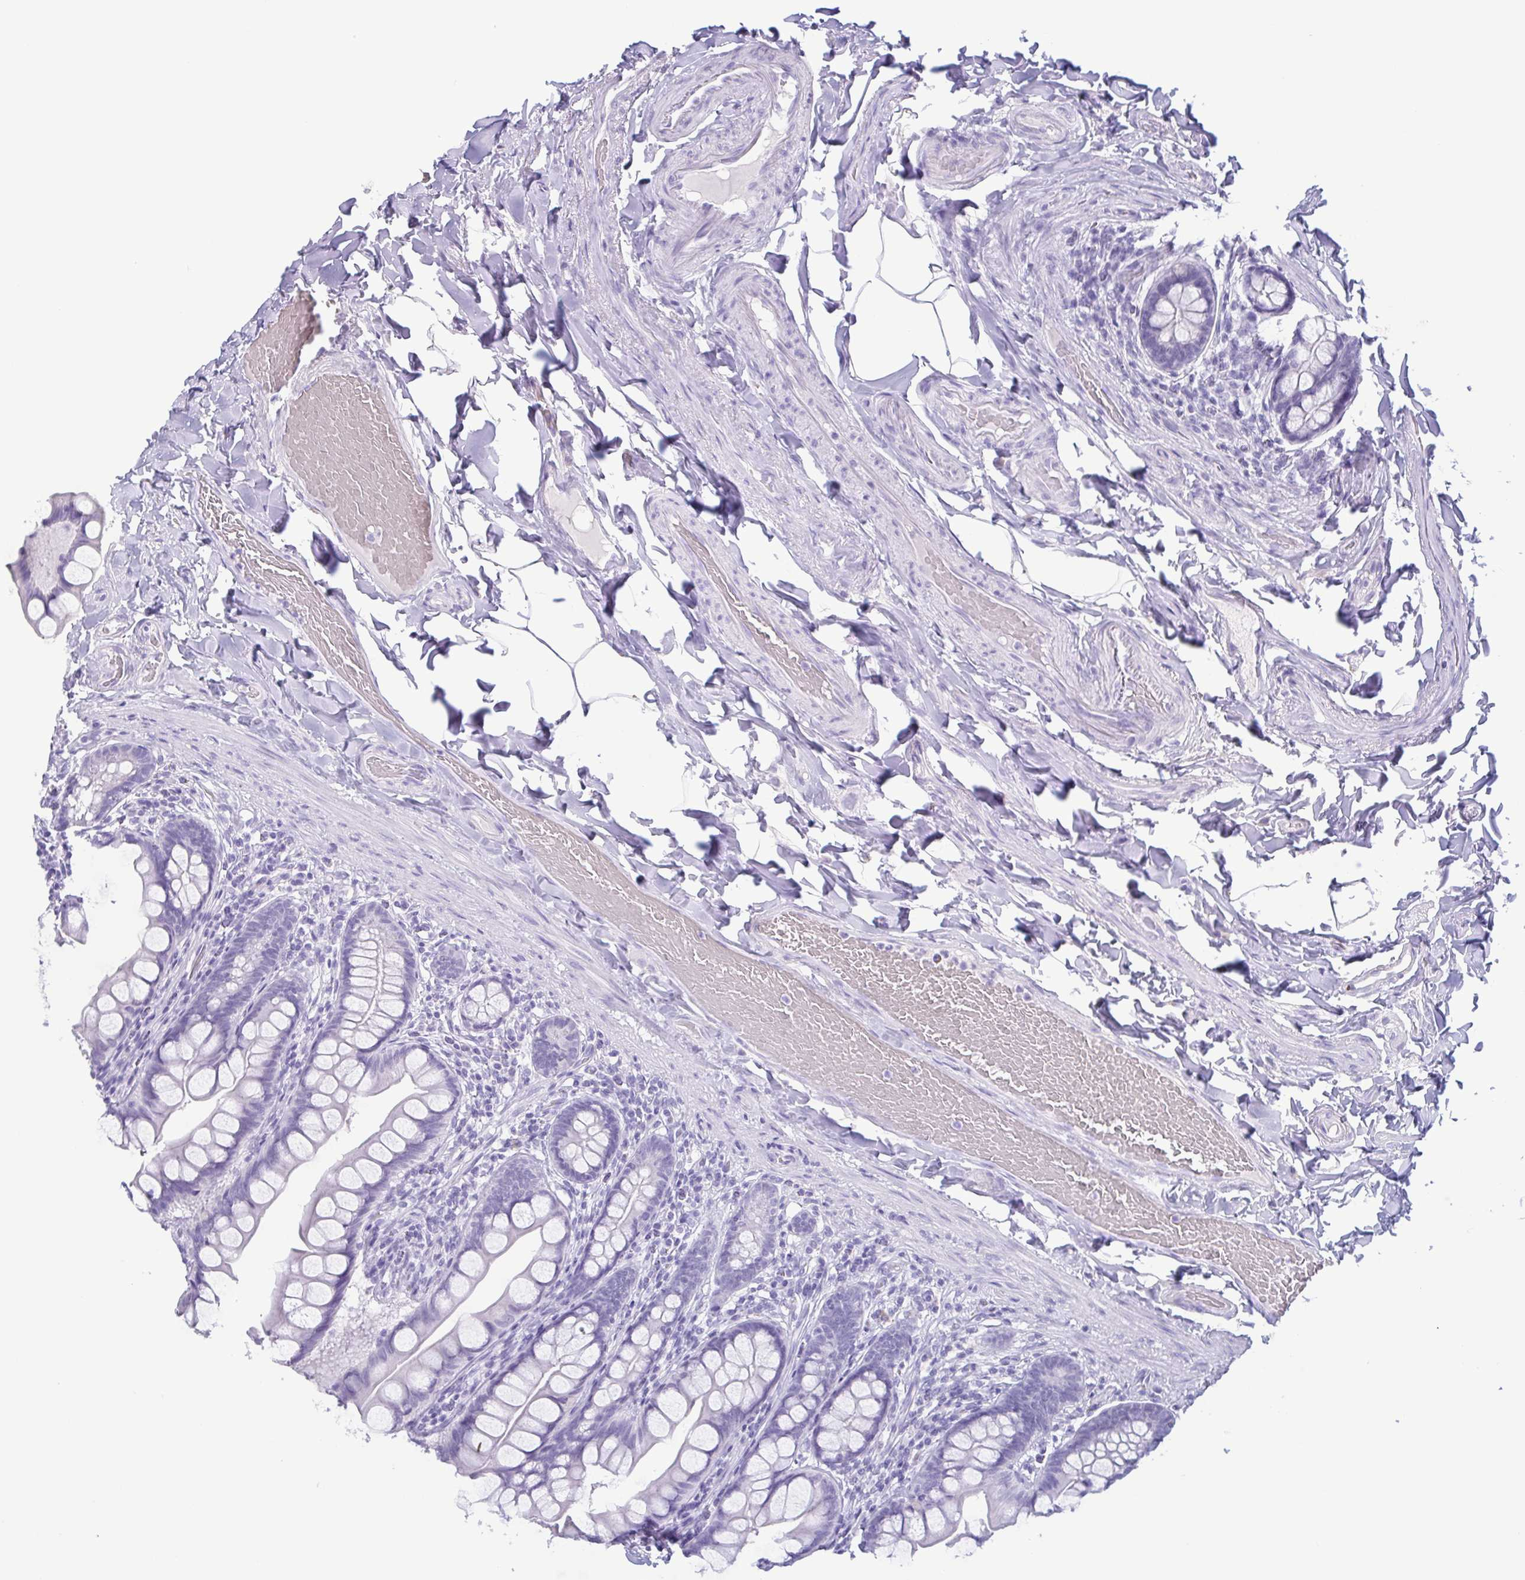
{"staining": {"intensity": "negative", "quantity": "none", "location": "none"}, "tissue": "small intestine", "cell_type": "Glandular cells", "image_type": "normal", "snomed": [{"axis": "morphology", "description": "Normal tissue, NOS"}, {"axis": "topography", "description": "Small intestine"}], "caption": "Glandular cells are negative for brown protein staining in normal small intestine. (DAB (3,3'-diaminobenzidine) immunohistochemistry with hematoxylin counter stain).", "gene": "LTF", "patient": {"sex": "male", "age": 70}}